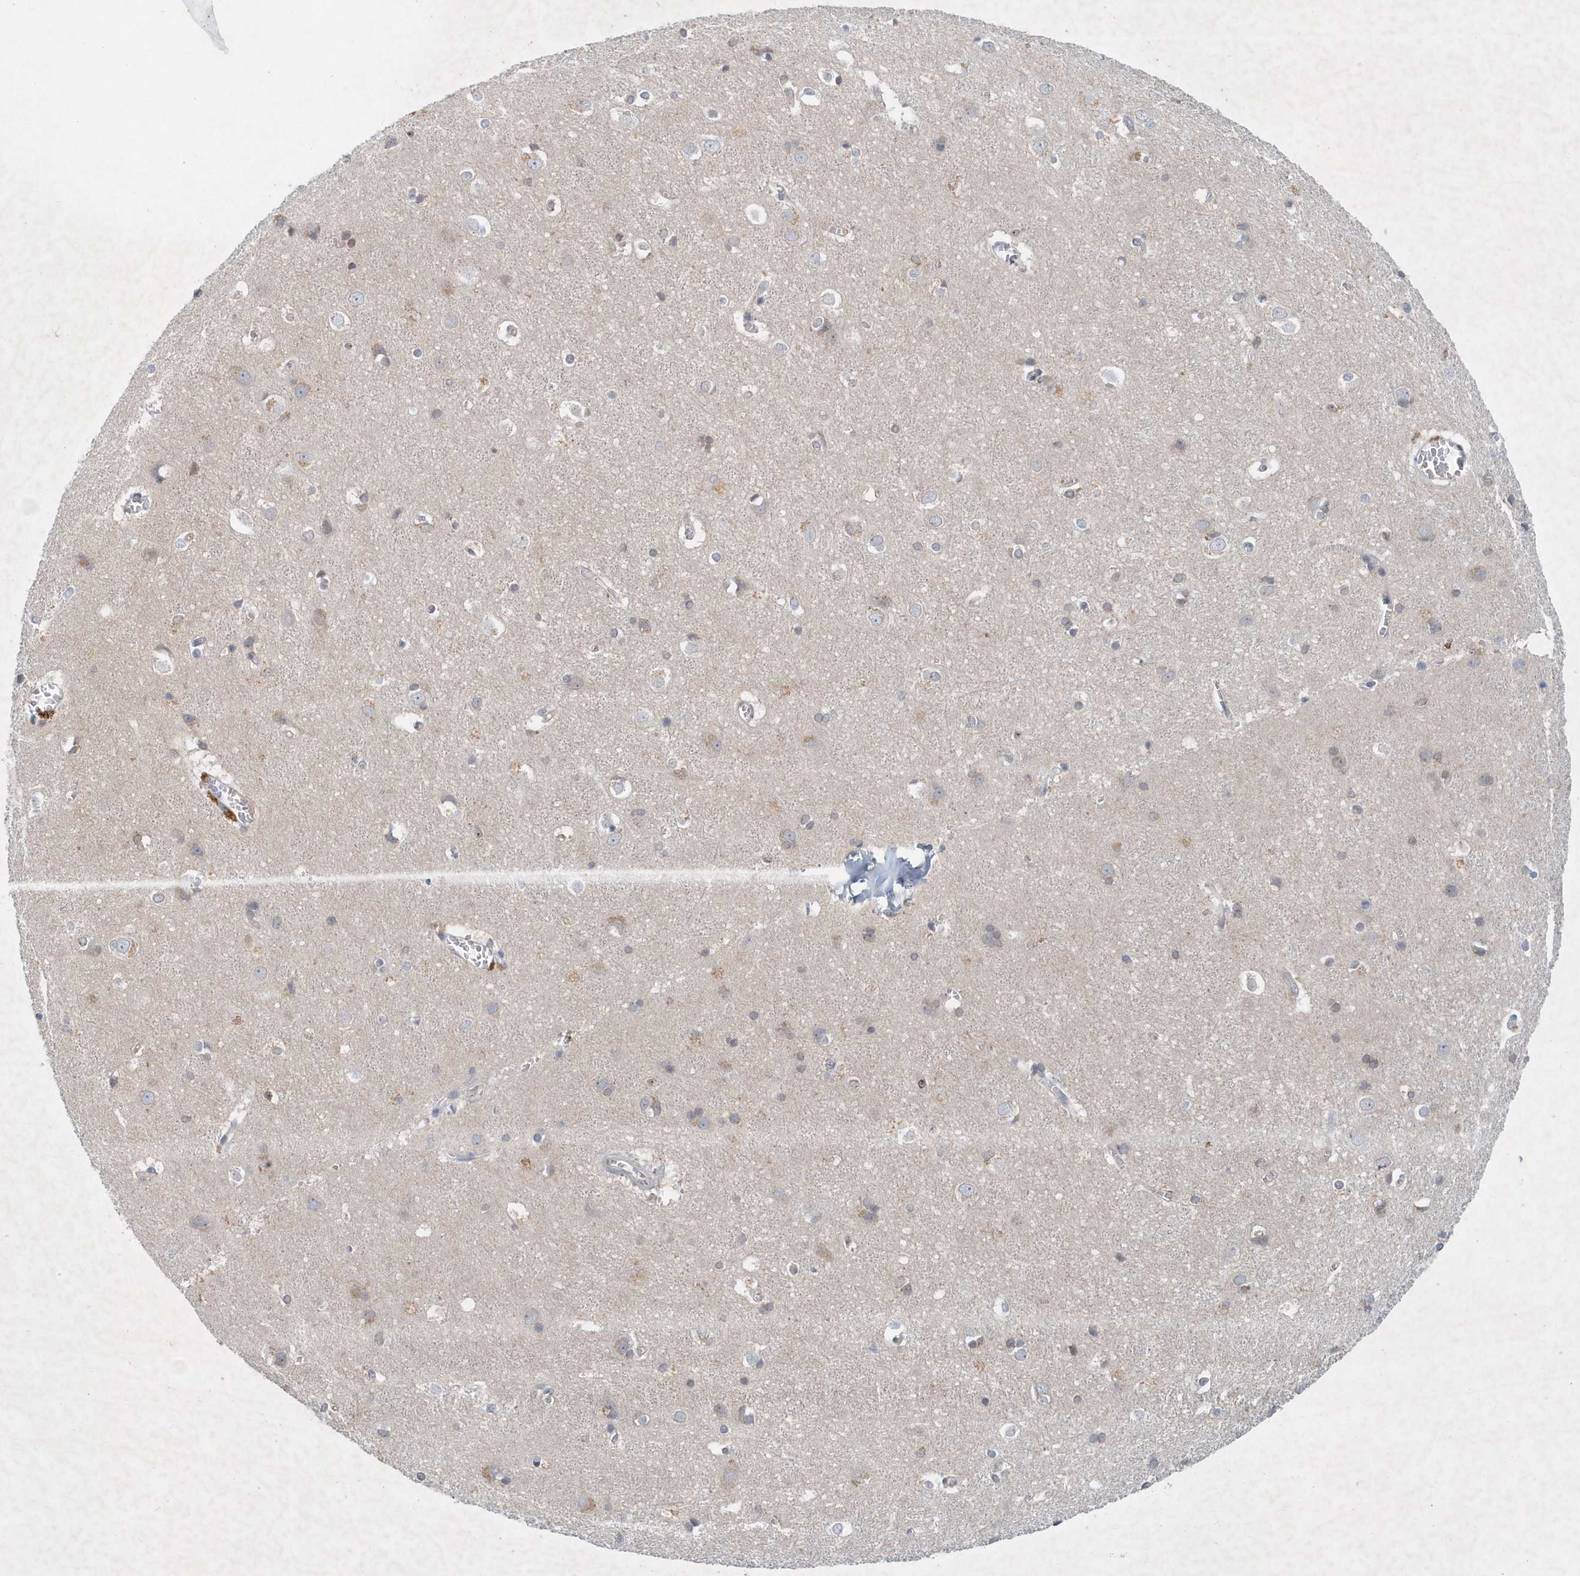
{"staining": {"intensity": "weak", "quantity": "<25%", "location": "cytoplasmic/membranous"}, "tissue": "cerebral cortex", "cell_type": "Endothelial cells", "image_type": "normal", "snomed": [{"axis": "morphology", "description": "Normal tissue, NOS"}, {"axis": "topography", "description": "Cerebral cortex"}], "caption": "Endothelial cells show no significant expression in benign cerebral cortex.", "gene": "P2RY10", "patient": {"sex": "male", "age": 54}}